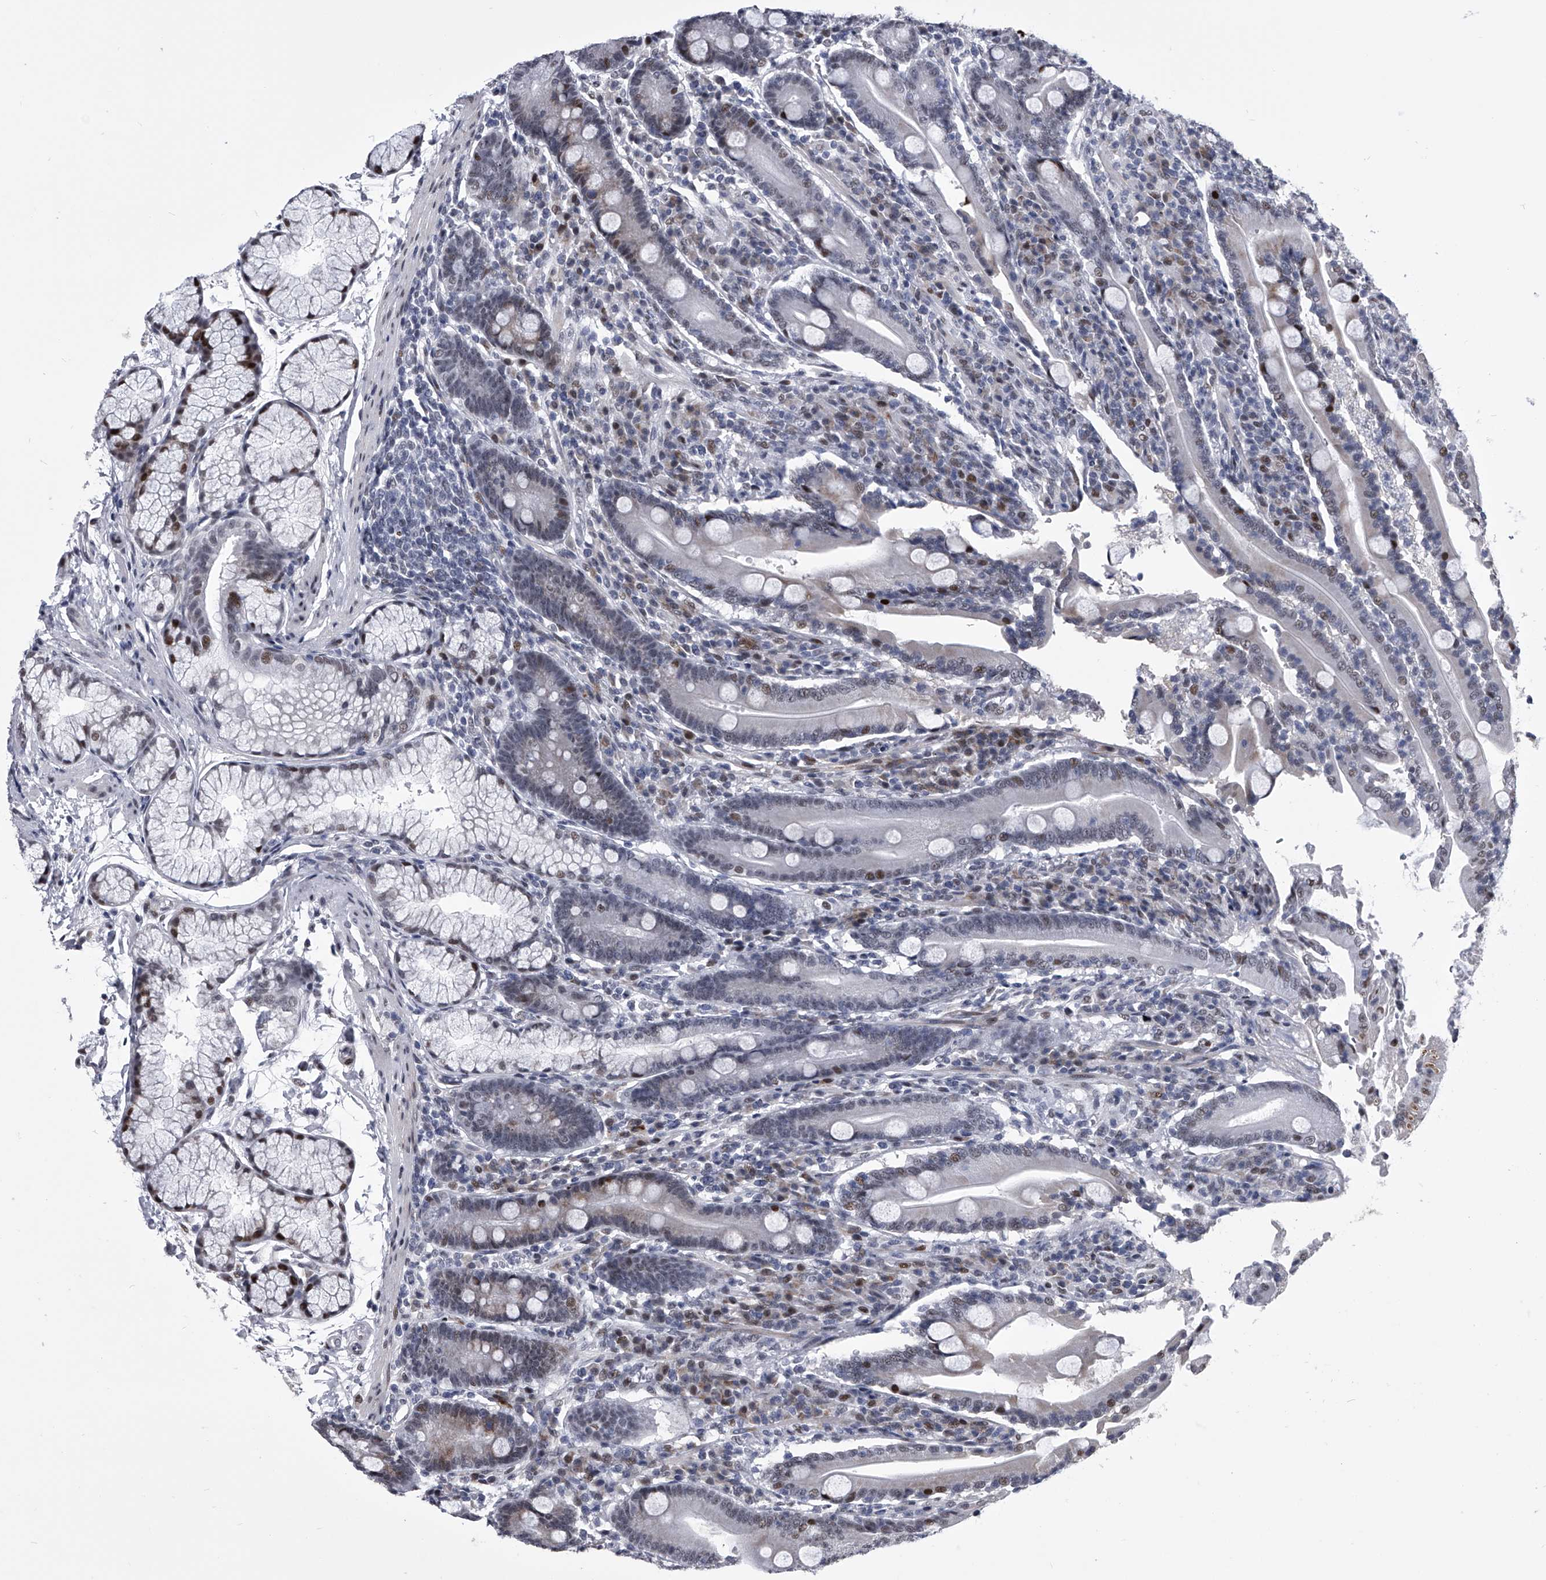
{"staining": {"intensity": "strong", "quantity": "25%-75%", "location": "nuclear"}, "tissue": "duodenum", "cell_type": "Glandular cells", "image_type": "normal", "snomed": [{"axis": "morphology", "description": "Normal tissue, NOS"}, {"axis": "topography", "description": "Duodenum"}], "caption": "This image reveals immunohistochemistry (IHC) staining of unremarkable duodenum, with high strong nuclear expression in about 25%-75% of glandular cells.", "gene": "CMTR1", "patient": {"sex": "male", "age": 35}}